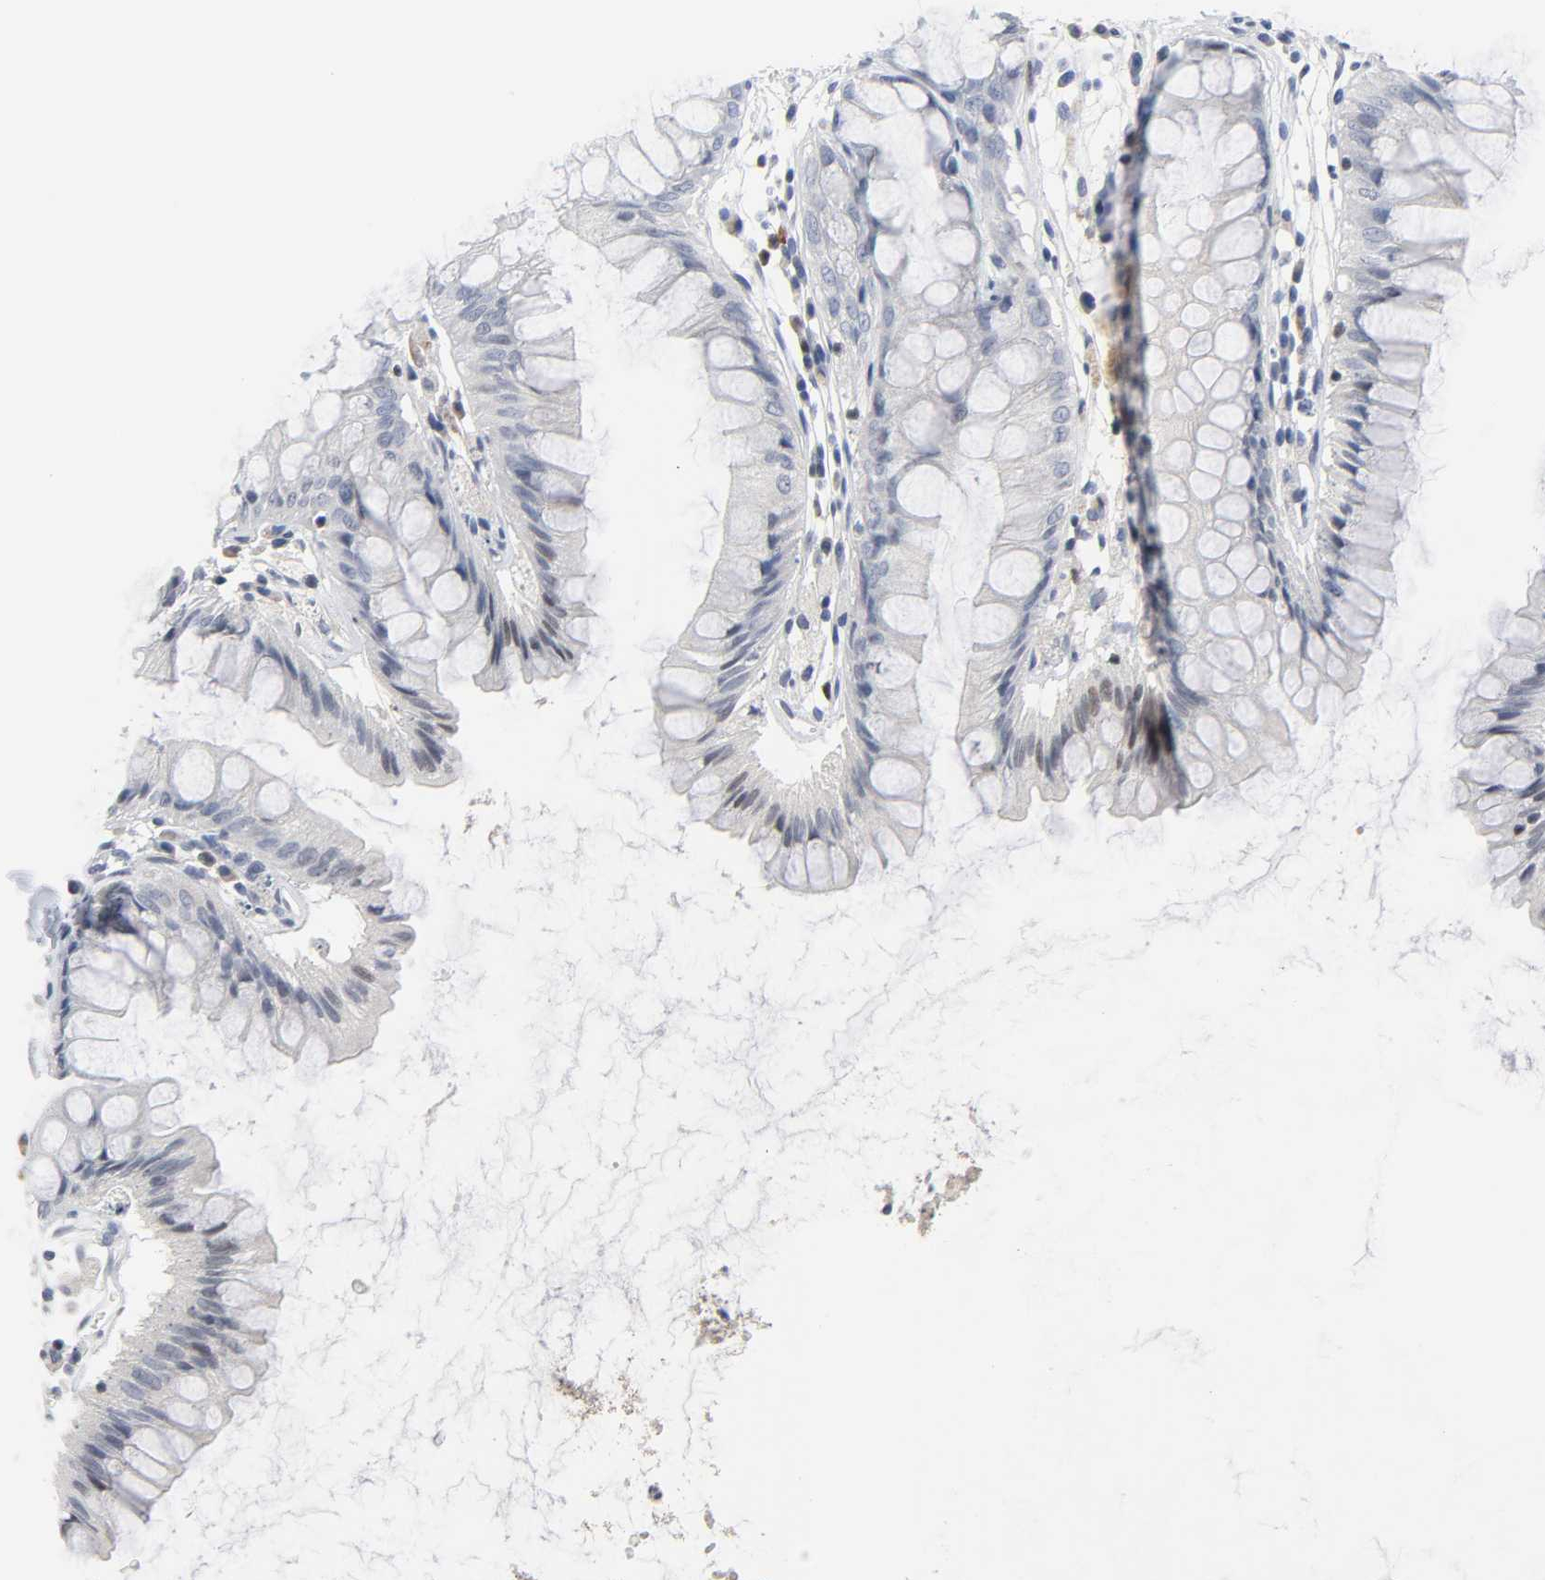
{"staining": {"intensity": "weak", "quantity": "<25%", "location": "nuclear"}, "tissue": "rectum", "cell_type": "Glandular cells", "image_type": "normal", "snomed": [{"axis": "morphology", "description": "Normal tissue, NOS"}, {"axis": "morphology", "description": "Adenocarcinoma, NOS"}, {"axis": "topography", "description": "Rectum"}], "caption": "A photomicrograph of rectum stained for a protein exhibits no brown staining in glandular cells.", "gene": "WEE1", "patient": {"sex": "female", "age": 65}}